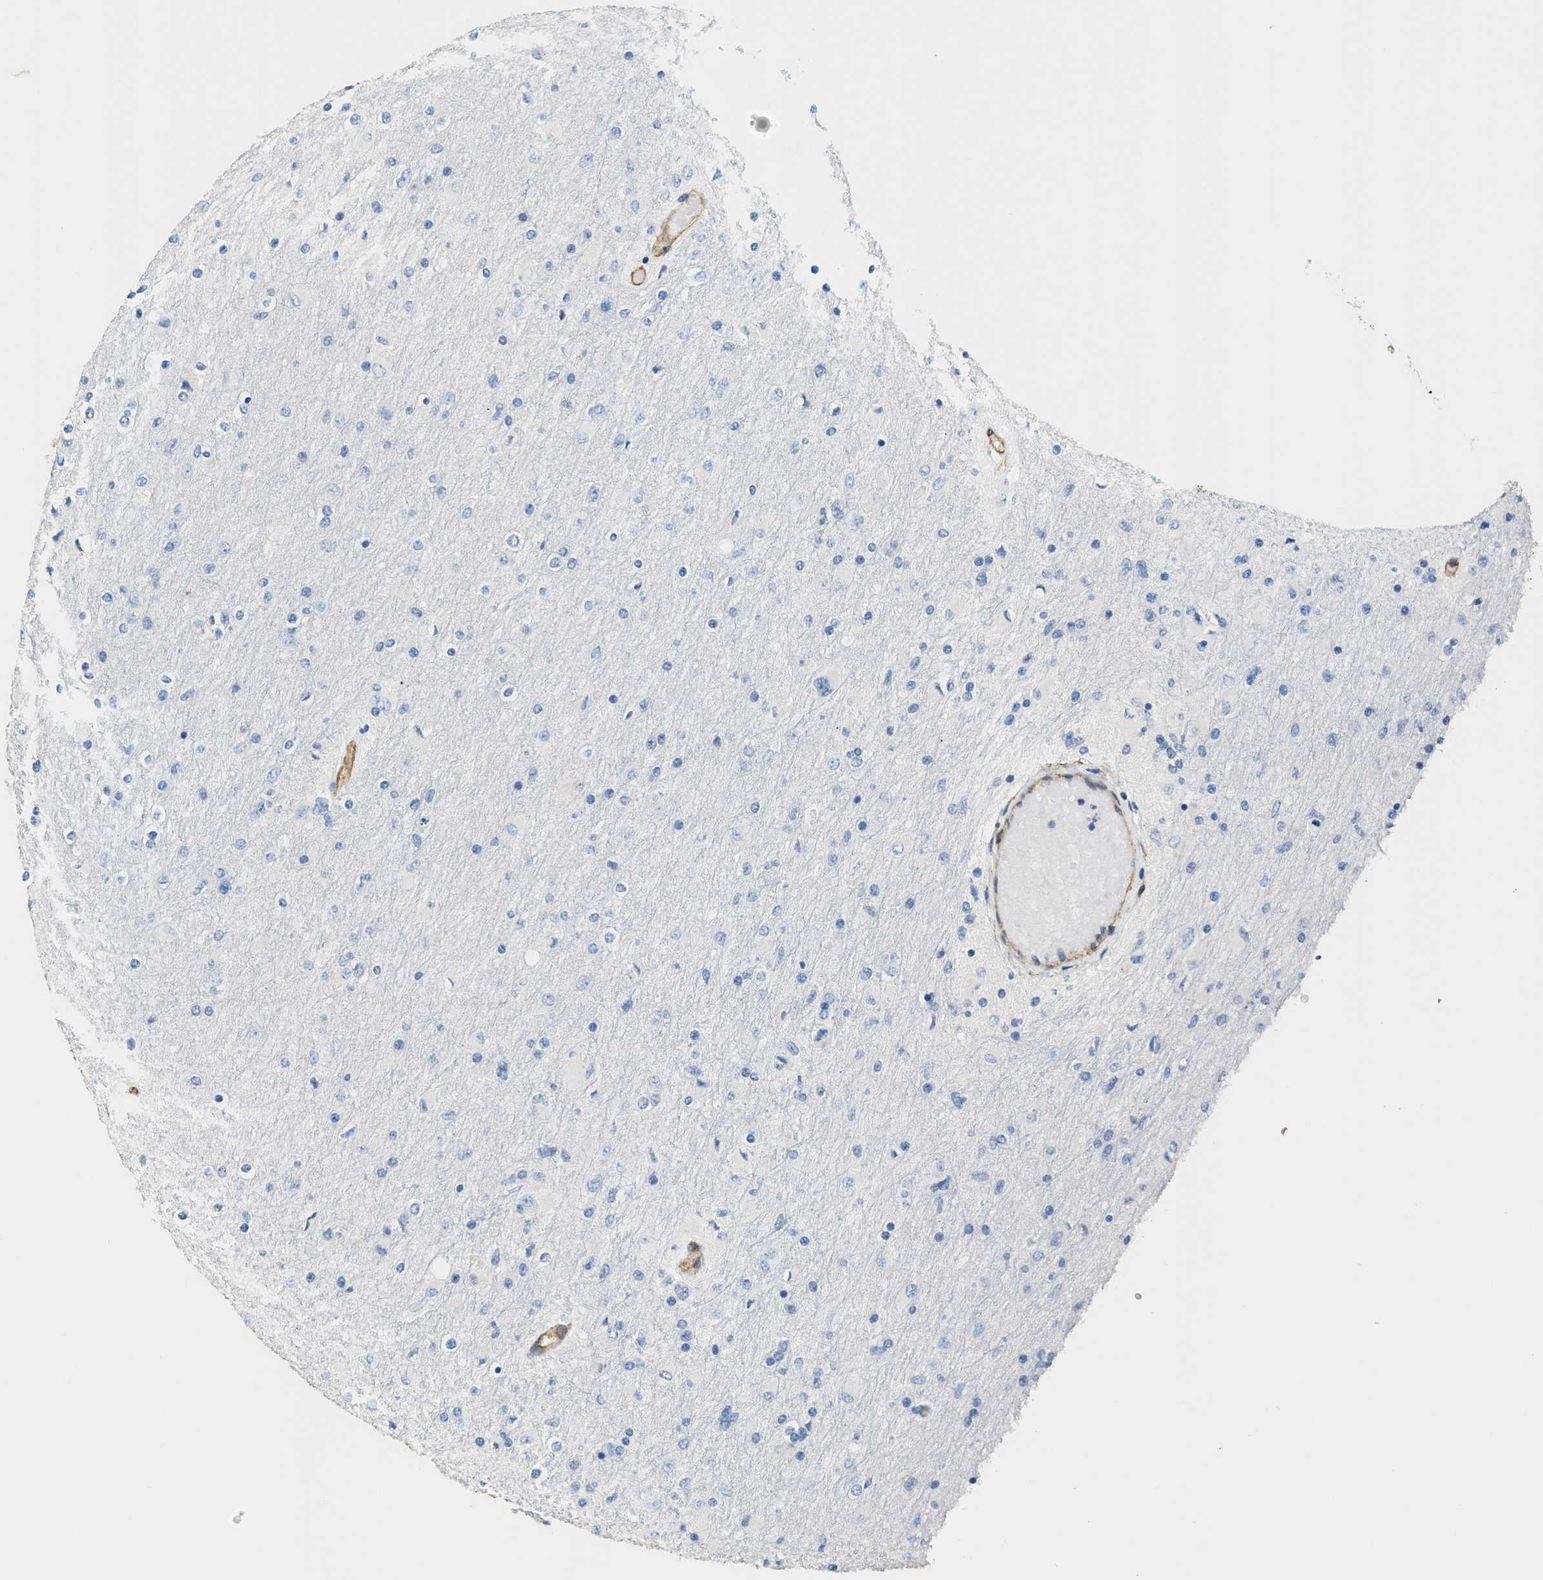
{"staining": {"intensity": "negative", "quantity": "none", "location": "none"}, "tissue": "glioma", "cell_type": "Tumor cells", "image_type": "cancer", "snomed": [{"axis": "morphology", "description": "Glioma, malignant, High grade"}, {"axis": "topography", "description": "Cerebral cortex"}], "caption": "Tumor cells show no significant staining in malignant glioma (high-grade).", "gene": "TMEM43", "patient": {"sex": "female", "age": 36}}